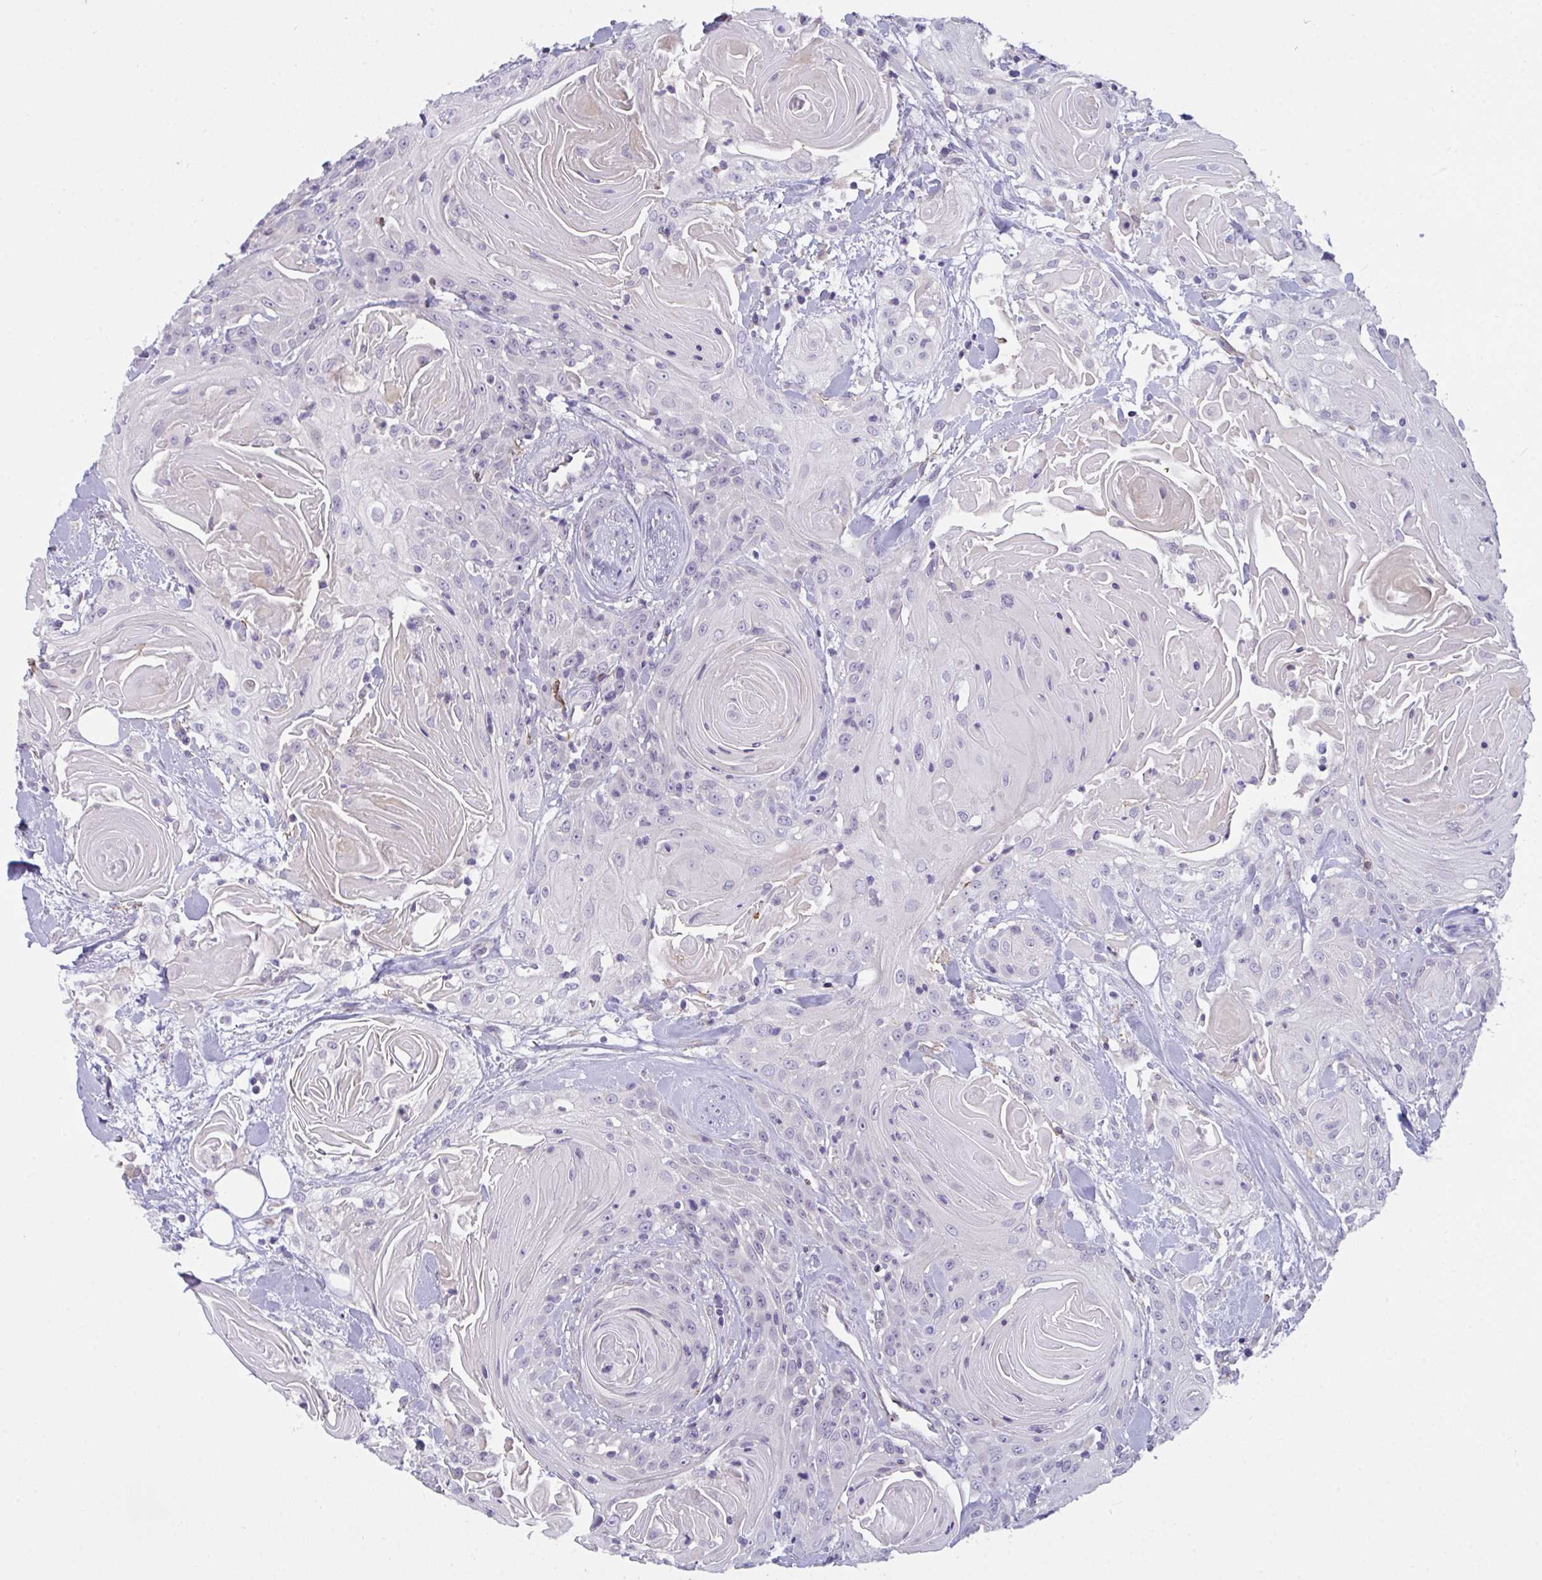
{"staining": {"intensity": "negative", "quantity": "none", "location": "none"}, "tissue": "head and neck cancer", "cell_type": "Tumor cells", "image_type": "cancer", "snomed": [{"axis": "morphology", "description": "Squamous cell carcinoma, NOS"}, {"axis": "topography", "description": "Head-Neck"}], "caption": "The image exhibits no staining of tumor cells in head and neck squamous cell carcinoma.", "gene": "SEMA6B", "patient": {"sex": "female", "age": 84}}